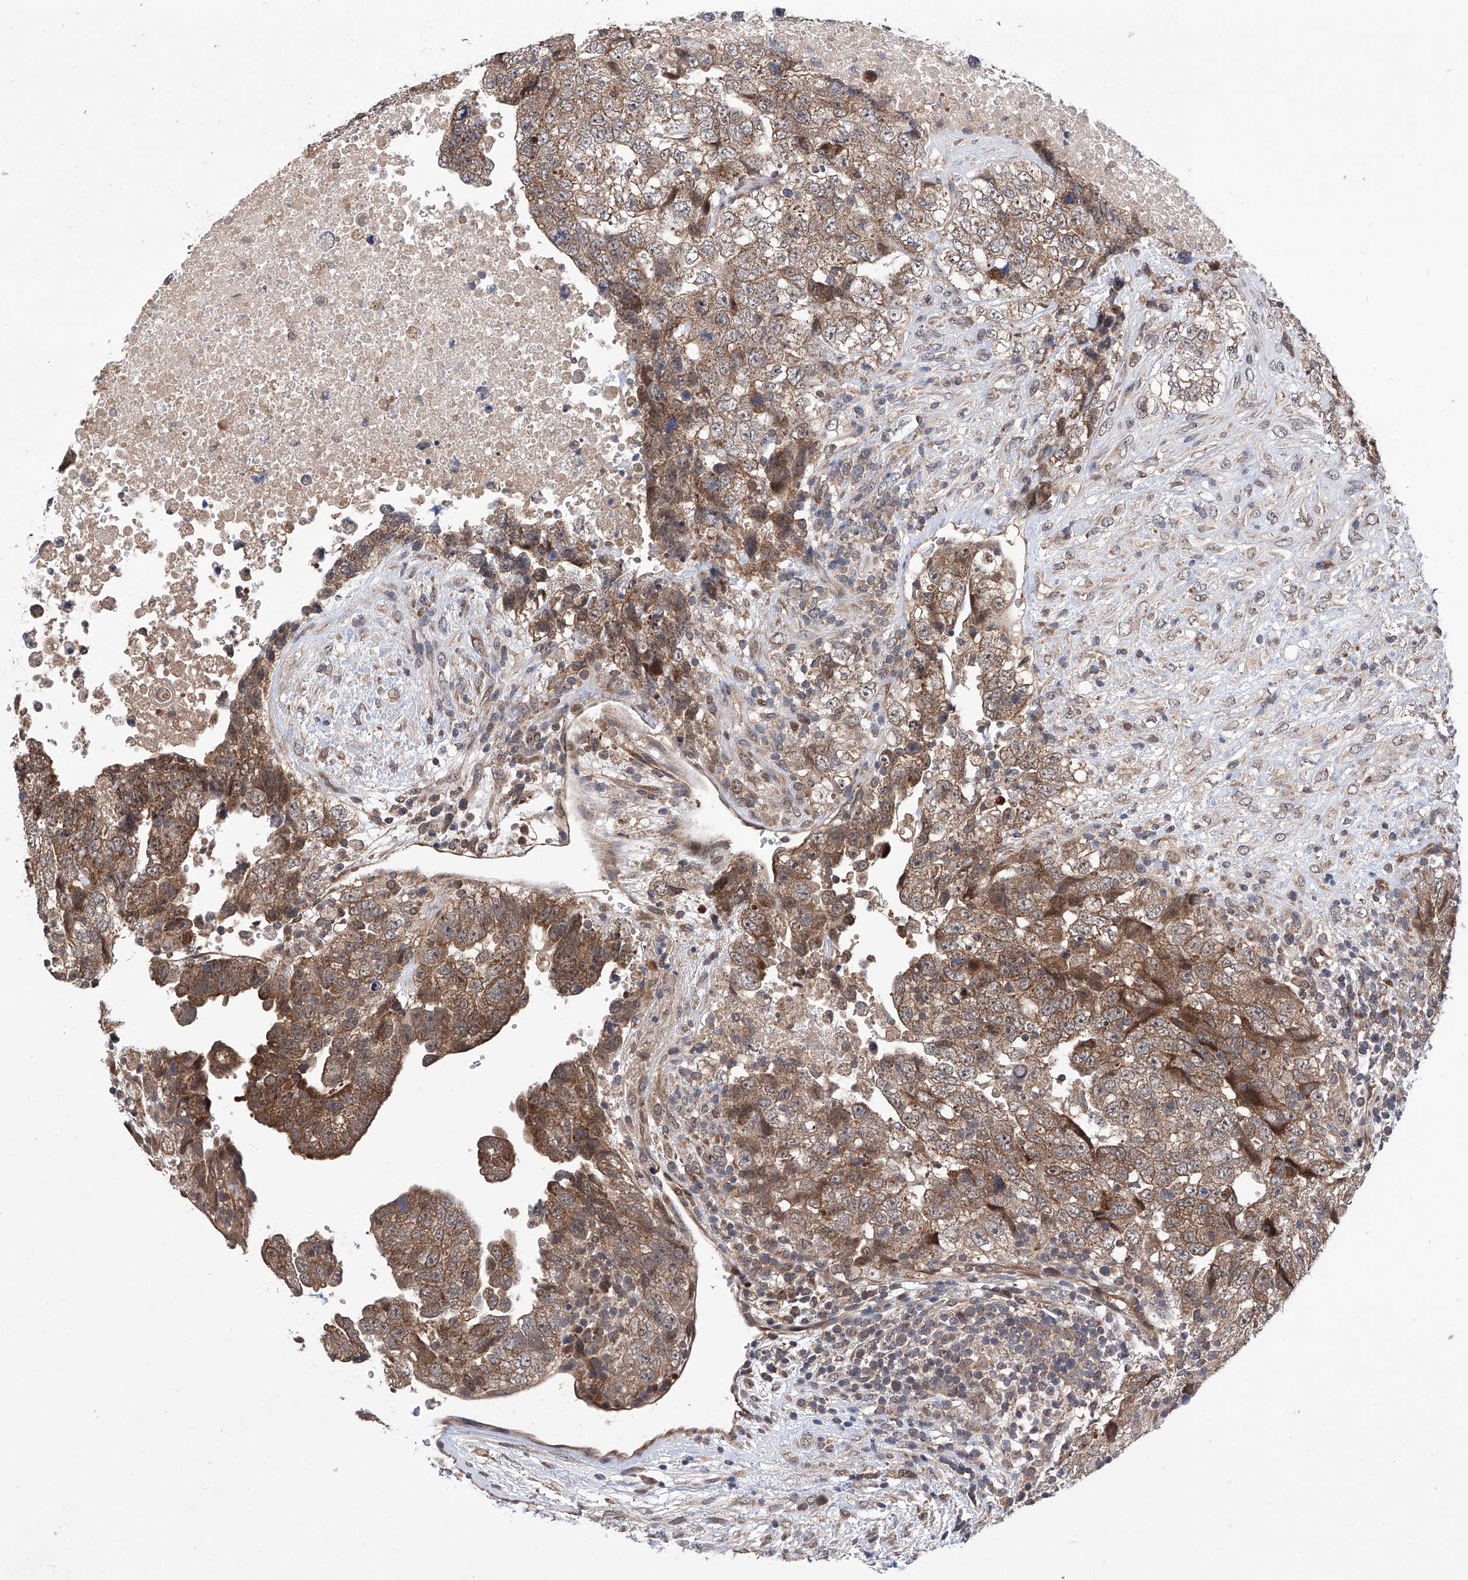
{"staining": {"intensity": "moderate", "quantity": ">75%", "location": "cytoplasmic/membranous"}, "tissue": "testis cancer", "cell_type": "Tumor cells", "image_type": "cancer", "snomed": [{"axis": "morphology", "description": "Carcinoma, Embryonal, NOS"}, {"axis": "topography", "description": "Testis"}], "caption": "About >75% of tumor cells in testis embryonal carcinoma exhibit moderate cytoplasmic/membranous protein staining as visualized by brown immunohistochemical staining.", "gene": "USP45", "patient": {"sex": "male", "age": 37}}